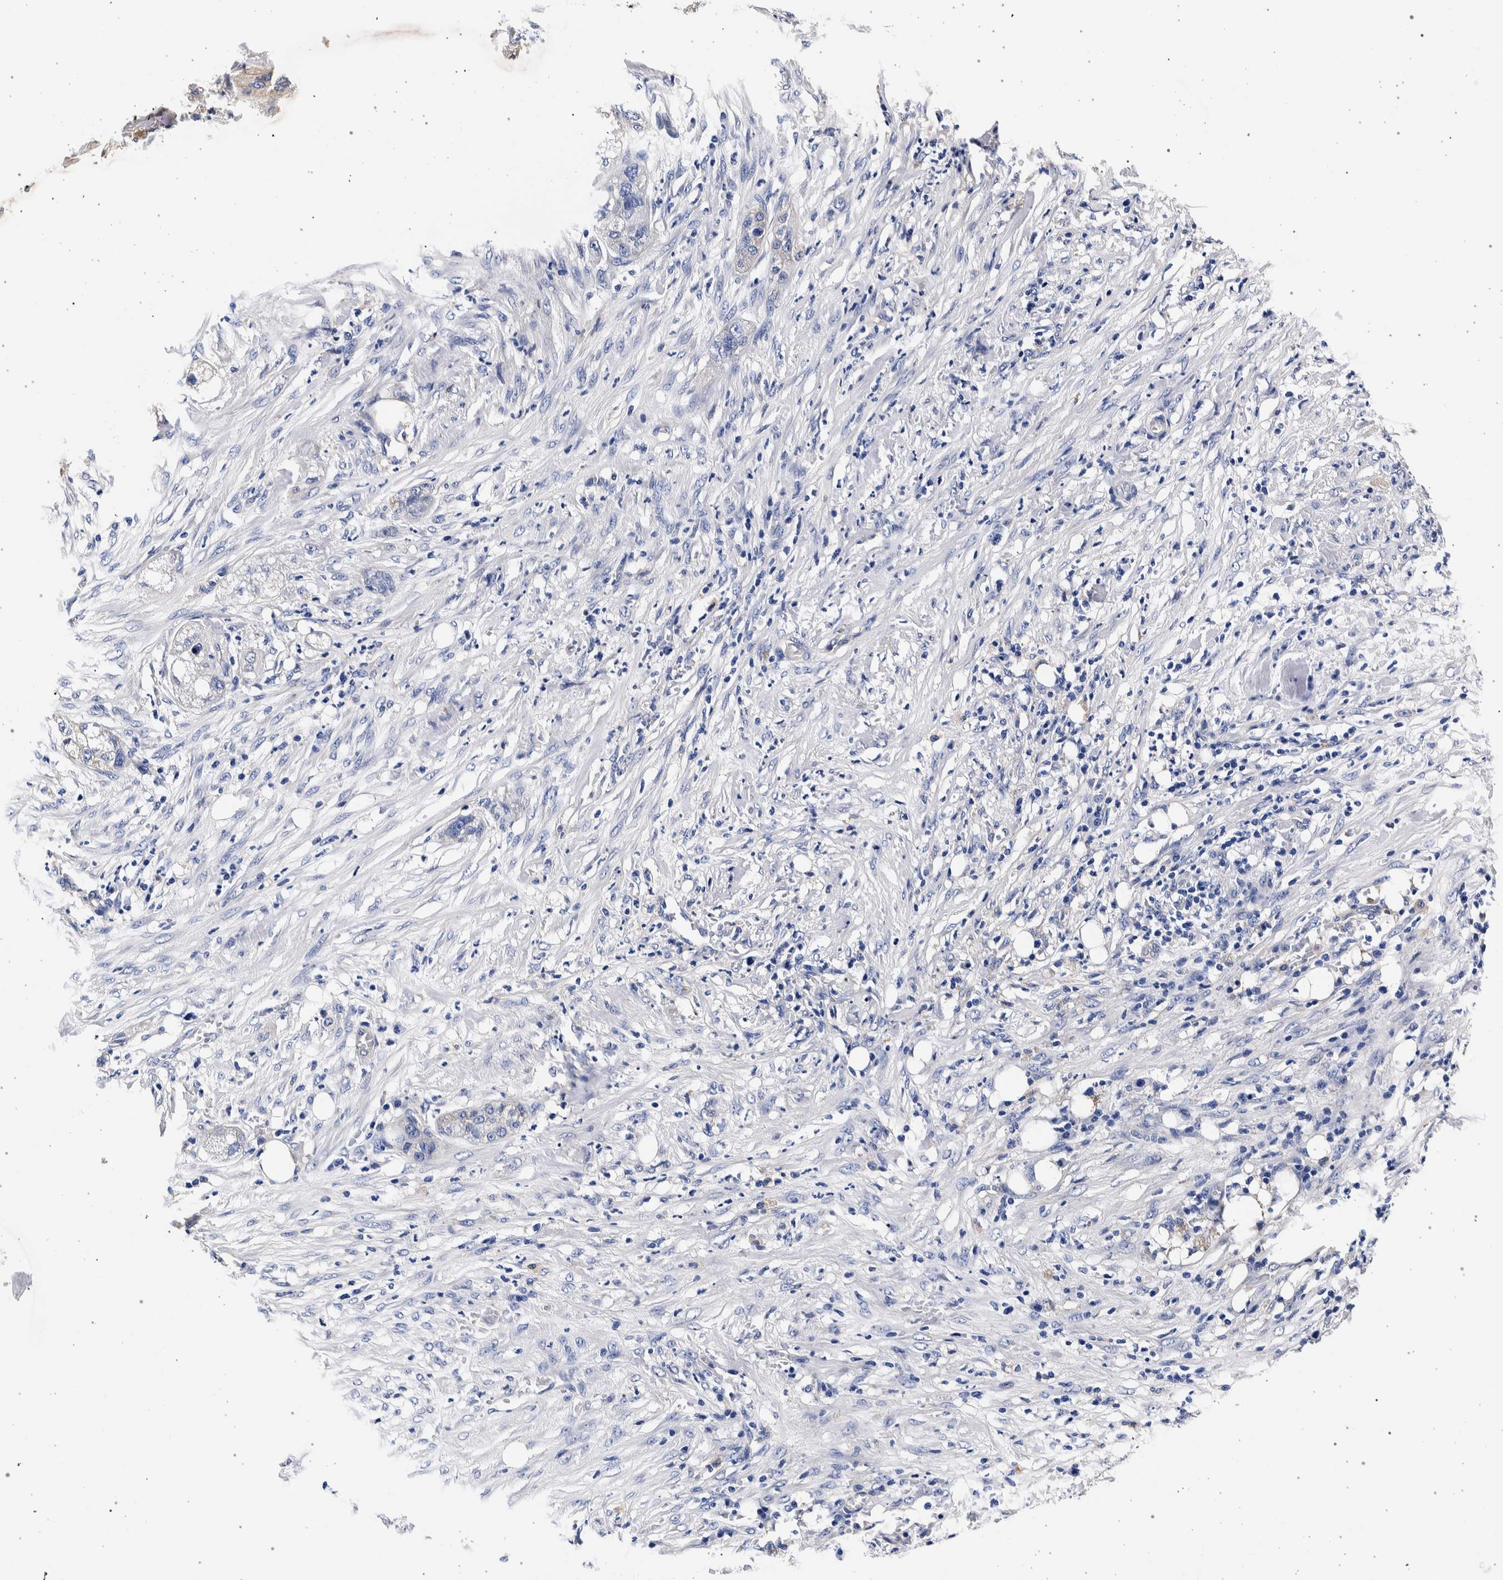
{"staining": {"intensity": "negative", "quantity": "none", "location": "none"}, "tissue": "pancreatic cancer", "cell_type": "Tumor cells", "image_type": "cancer", "snomed": [{"axis": "morphology", "description": "Adenocarcinoma, NOS"}, {"axis": "topography", "description": "Pancreas"}], "caption": "This is an immunohistochemistry micrograph of adenocarcinoma (pancreatic). There is no positivity in tumor cells.", "gene": "NIBAN2", "patient": {"sex": "female", "age": 78}}